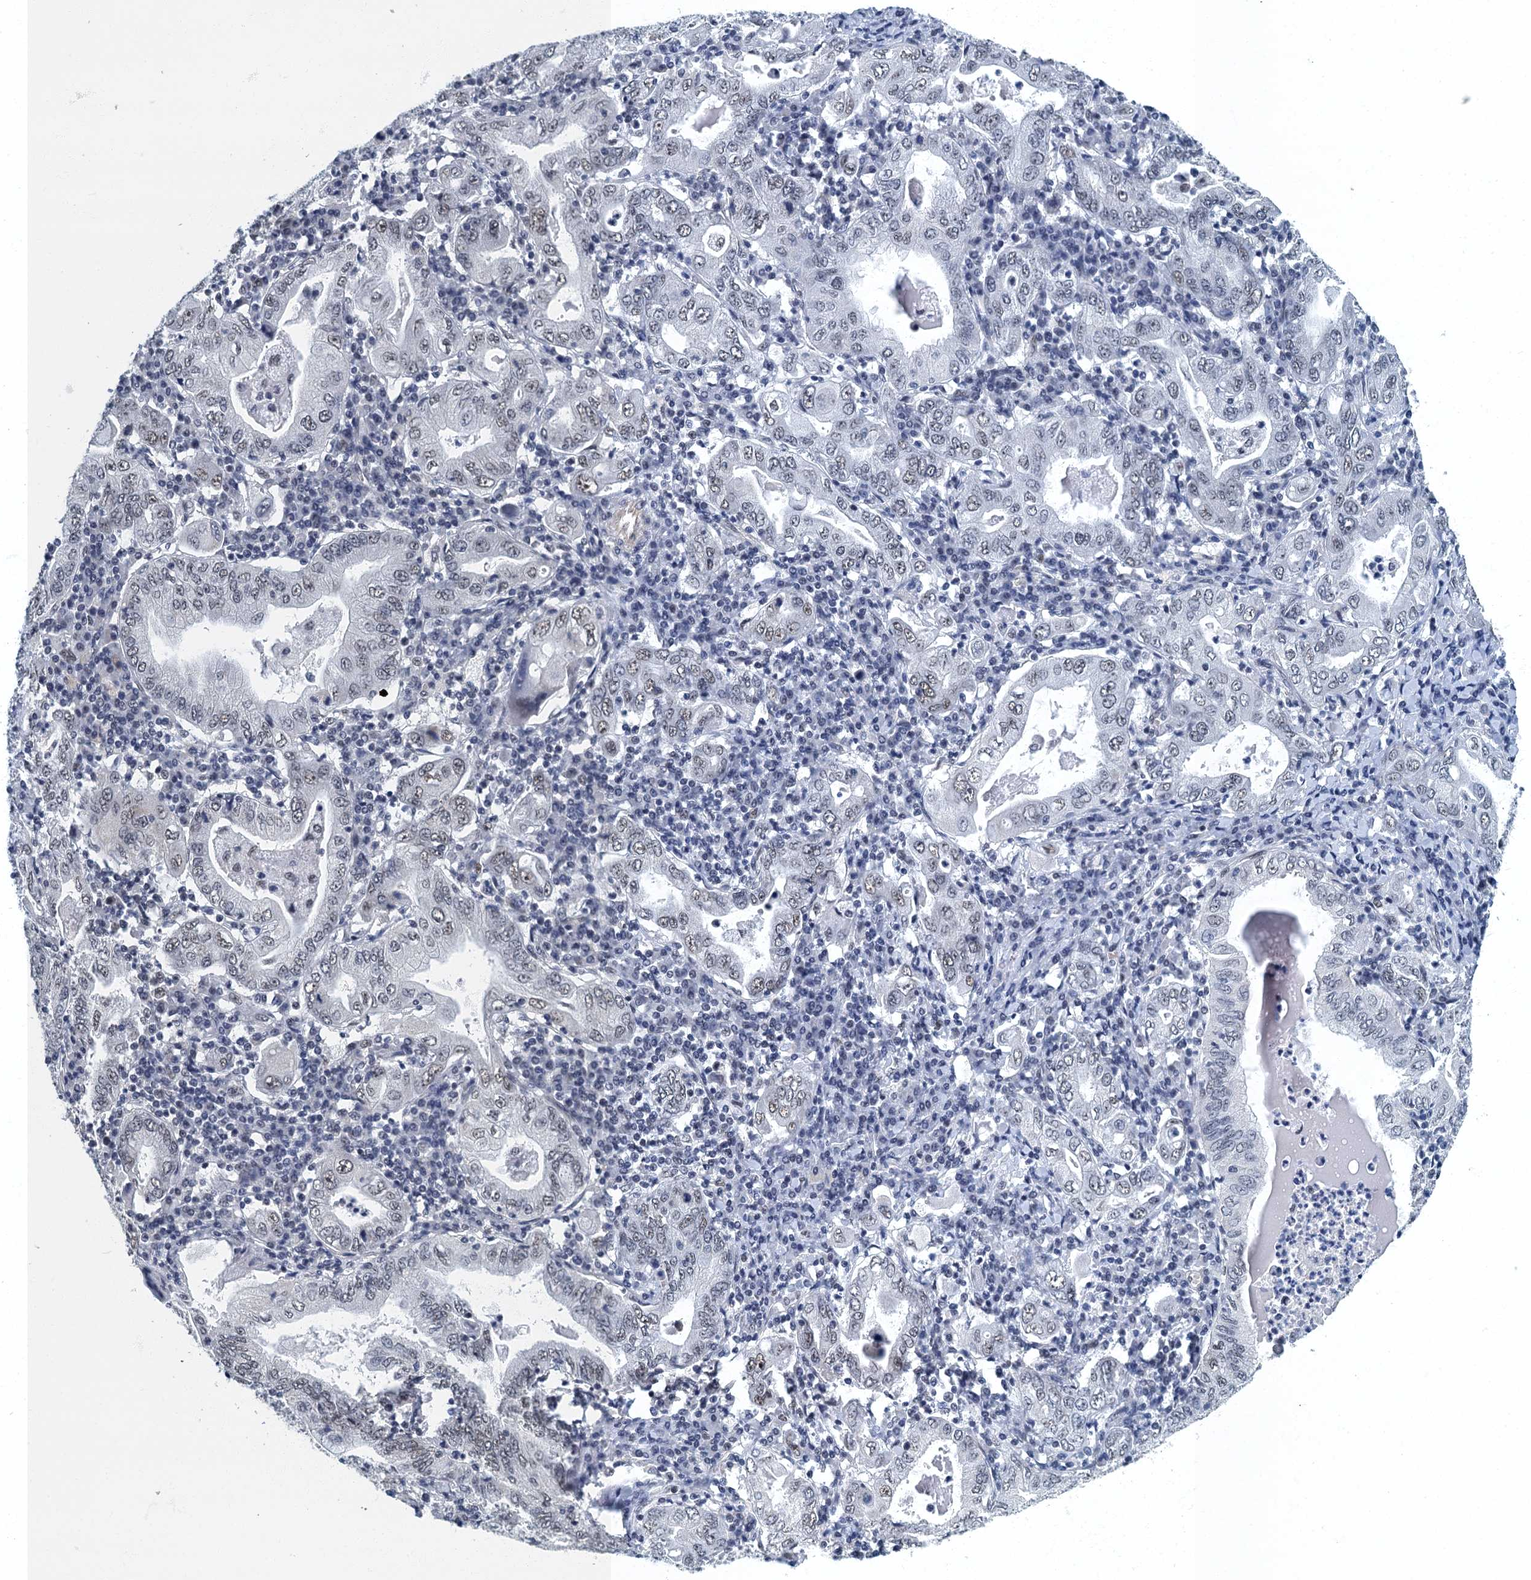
{"staining": {"intensity": "weak", "quantity": "25%-75%", "location": "nuclear"}, "tissue": "stomach cancer", "cell_type": "Tumor cells", "image_type": "cancer", "snomed": [{"axis": "morphology", "description": "Normal tissue, NOS"}, {"axis": "morphology", "description": "Adenocarcinoma, NOS"}, {"axis": "topography", "description": "Esophagus"}, {"axis": "topography", "description": "Stomach, upper"}, {"axis": "topography", "description": "Peripheral nerve tissue"}], "caption": "Immunohistochemical staining of human adenocarcinoma (stomach) shows low levels of weak nuclear staining in about 25%-75% of tumor cells. (DAB = brown stain, brightfield microscopy at high magnification).", "gene": "GADL1", "patient": {"sex": "male", "age": 62}}